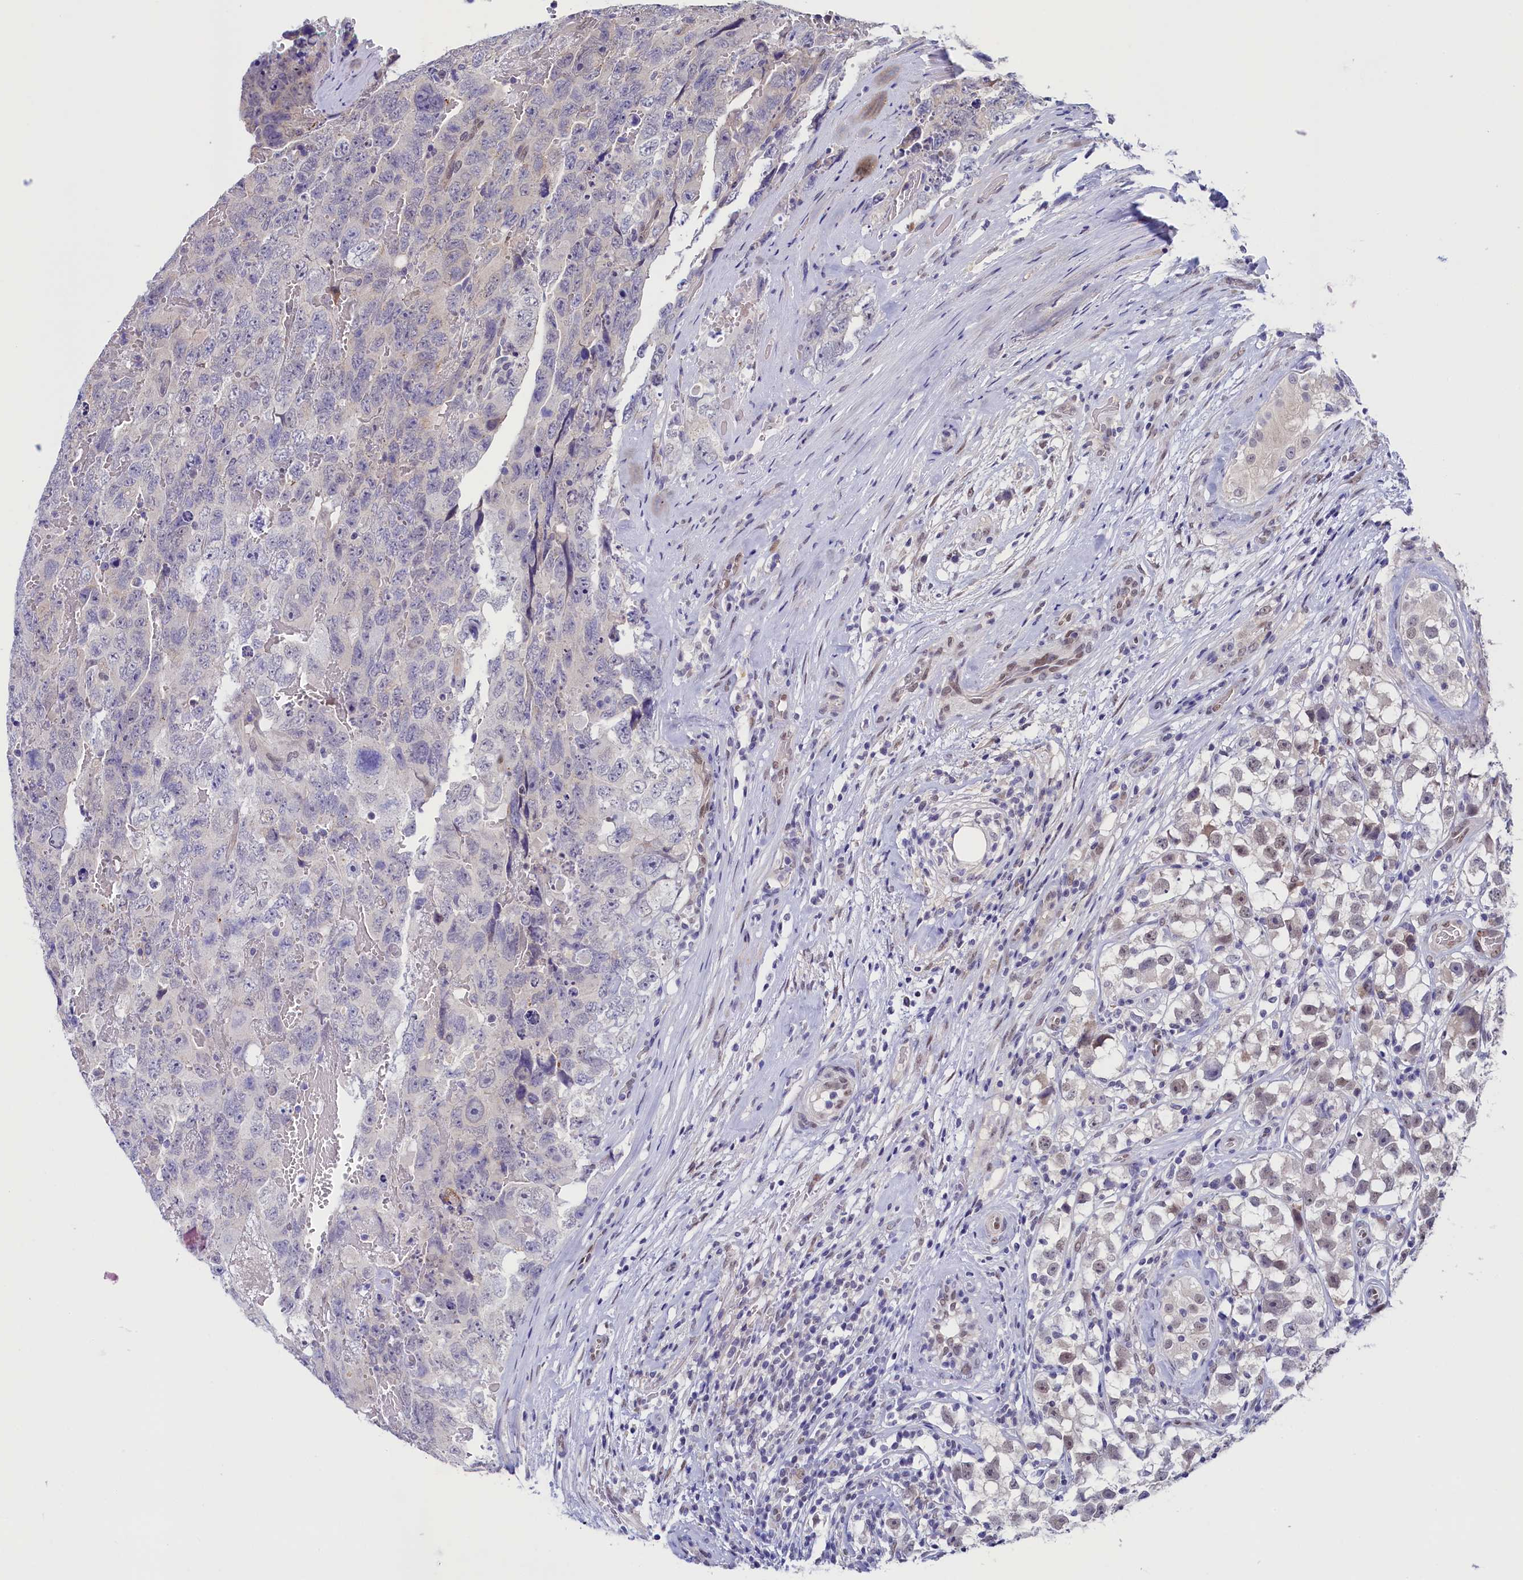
{"staining": {"intensity": "weak", "quantity": "<25%", "location": "nuclear"}, "tissue": "testis cancer", "cell_type": "Tumor cells", "image_type": "cancer", "snomed": [{"axis": "morphology", "description": "Carcinoma, Embryonal, NOS"}, {"axis": "topography", "description": "Testis"}], "caption": "High power microscopy photomicrograph of an immunohistochemistry histopathology image of embryonal carcinoma (testis), revealing no significant positivity in tumor cells.", "gene": "FLYWCH2", "patient": {"sex": "male", "age": 45}}